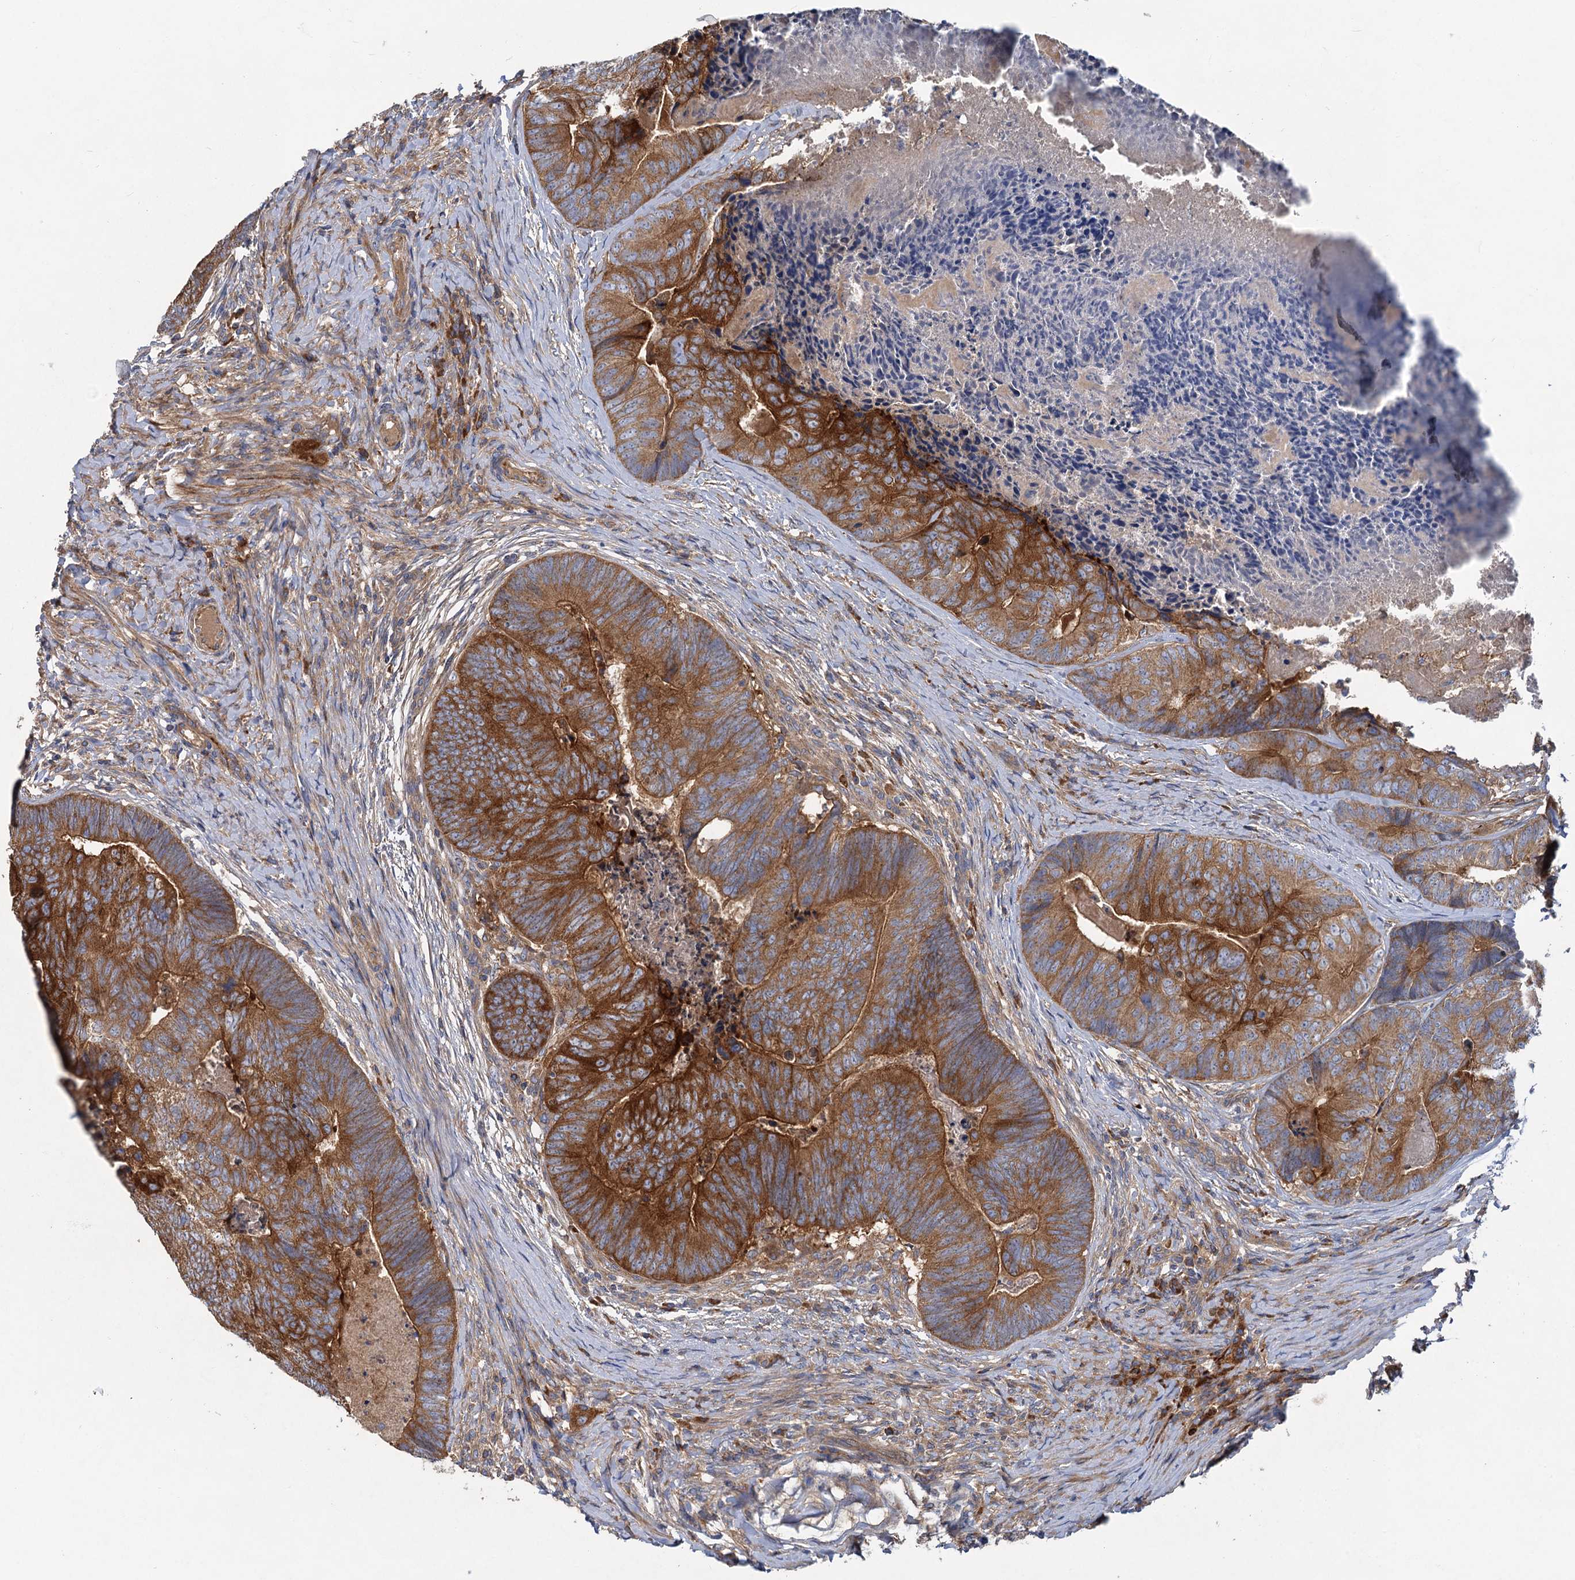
{"staining": {"intensity": "strong", "quantity": ">75%", "location": "cytoplasmic/membranous"}, "tissue": "colorectal cancer", "cell_type": "Tumor cells", "image_type": "cancer", "snomed": [{"axis": "morphology", "description": "Adenocarcinoma, NOS"}, {"axis": "topography", "description": "Colon"}], "caption": "Immunohistochemical staining of human colorectal cancer (adenocarcinoma) shows high levels of strong cytoplasmic/membranous positivity in approximately >75% of tumor cells.", "gene": "ALKBH7", "patient": {"sex": "female", "age": 67}}